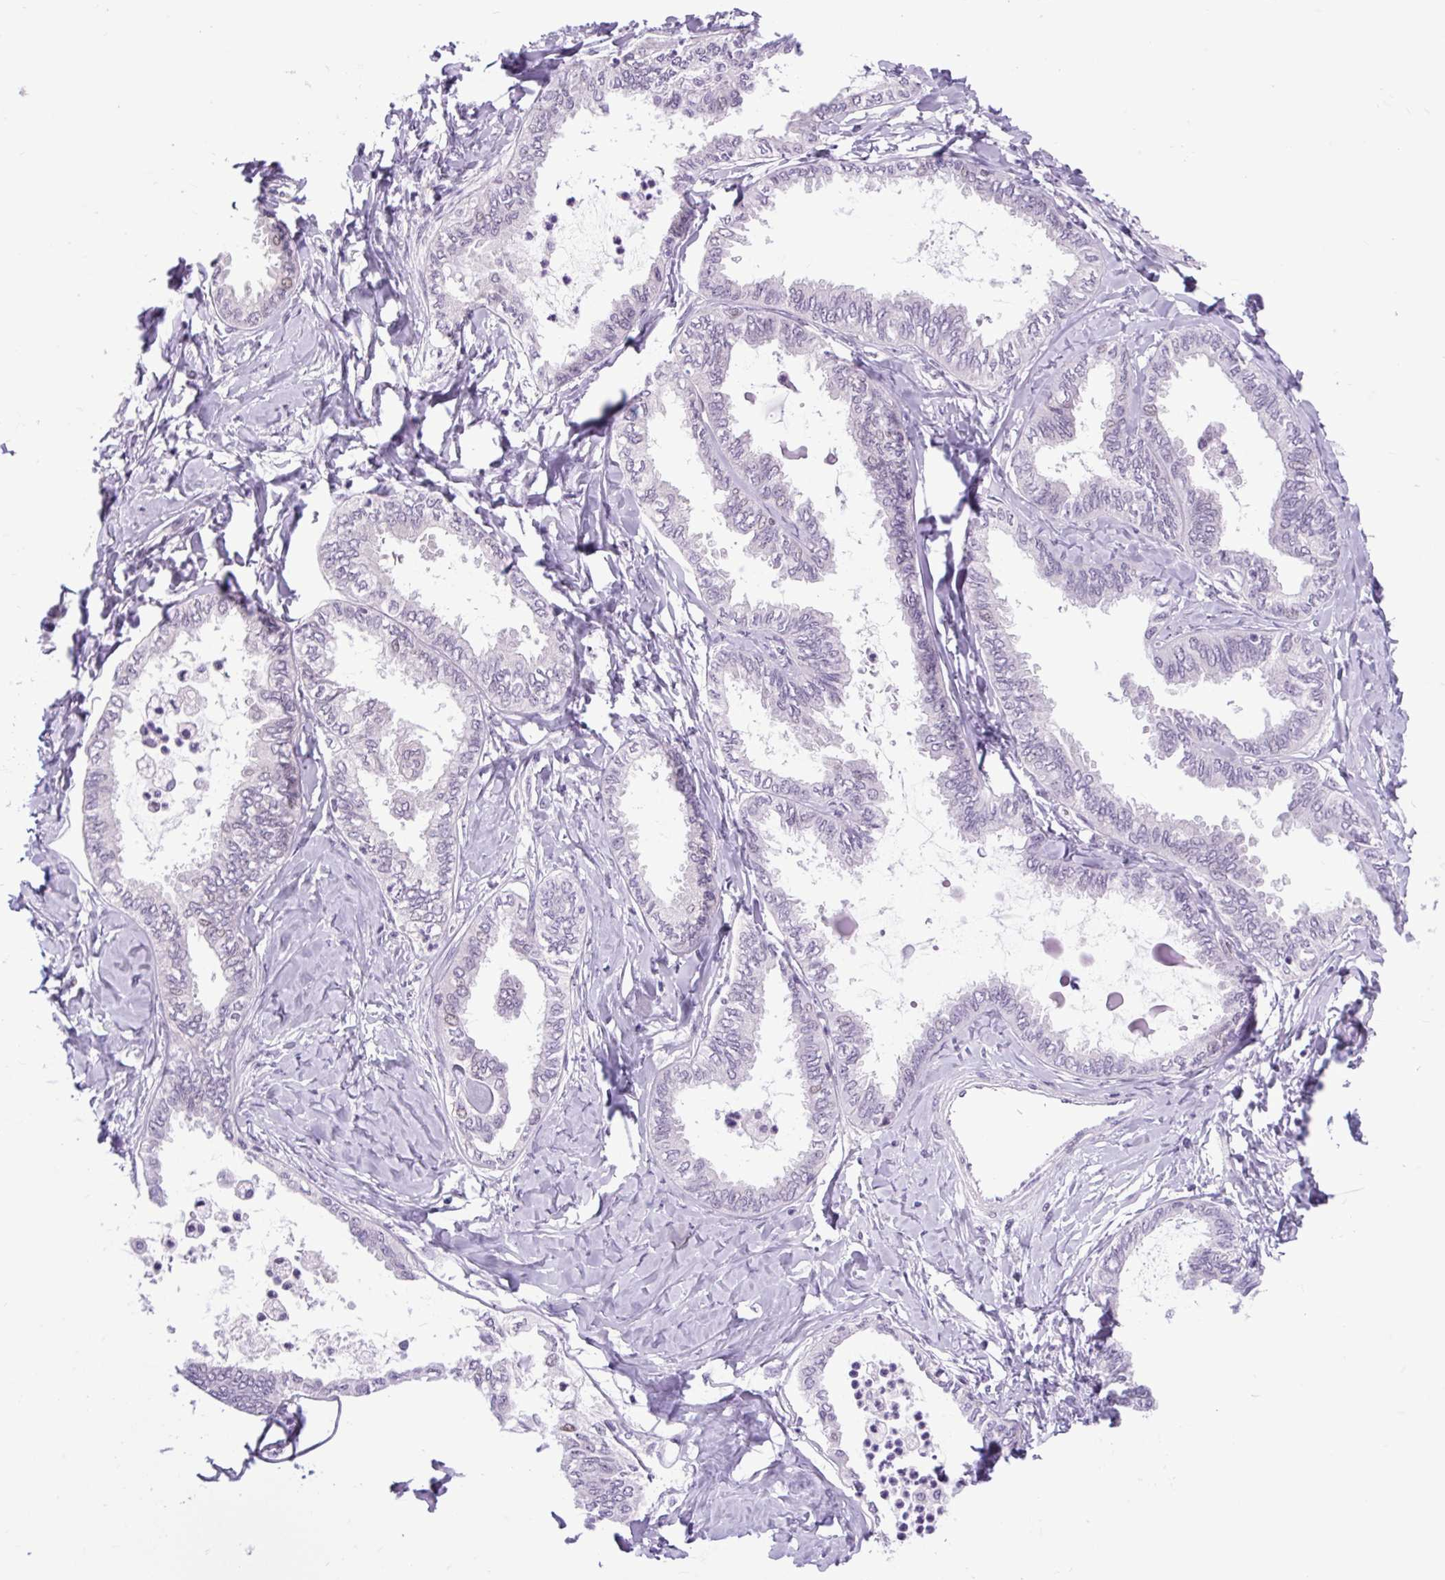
{"staining": {"intensity": "negative", "quantity": "none", "location": "none"}, "tissue": "ovarian cancer", "cell_type": "Tumor cells", "image_type": "cancer", "snomed": [{"axis": "morphology", "description": "Carcinoma, endometroid"}, {"axis": "topography", "description": "Ovary"}], "caption": "Immunohistochemical staining of human endometroid carcinoma (ovarian) reveals no significant staining in tumor cells.", "gene": "CLK2", "patient": {"sex": "female", "age": 70}}